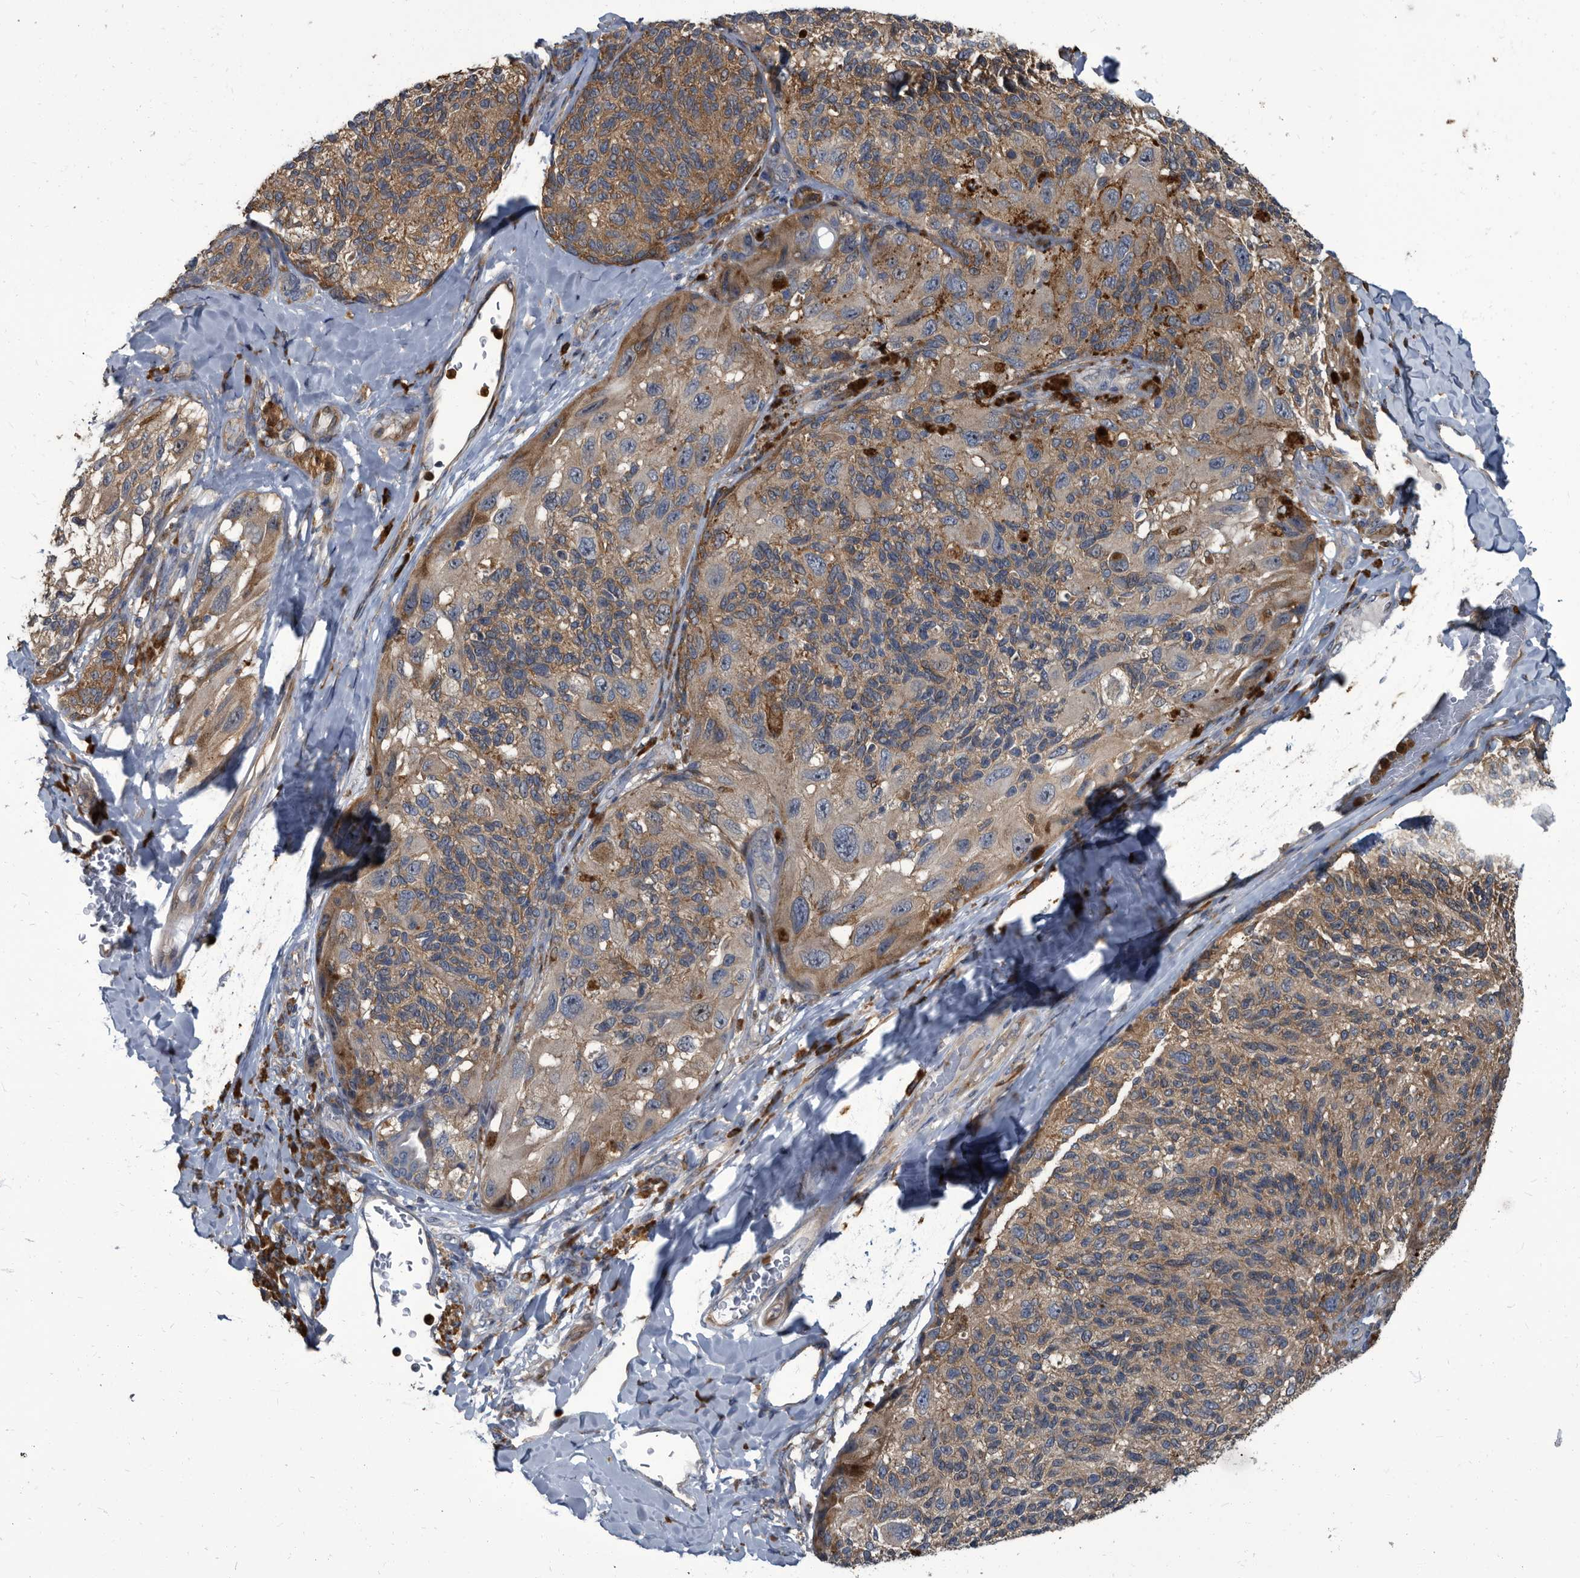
{"staining": {"intensity": "weak", "quantity": ">75%", "location": "cytoplasmic/membranous"}, "tissue": "melanoma", "cell_type": "Tumor cells", "image_type": "cancer", "snomed": [{"axis": "morphology", "description": "Malignant melanoma, NOS"}, {"axis": "topography", "description": "Skin"}], "caption": "The photomicrograph demonstrates immunohistochemical staining of malignant melanoma. There is weak cytoplasmic/membranous positivity is identified in about >75% of tumor cells. (DAB IHC, brown staining for protein, blue staining for nuclei).", "gene": "CDV3", "patient": {"sex": "female", "age": 73}}